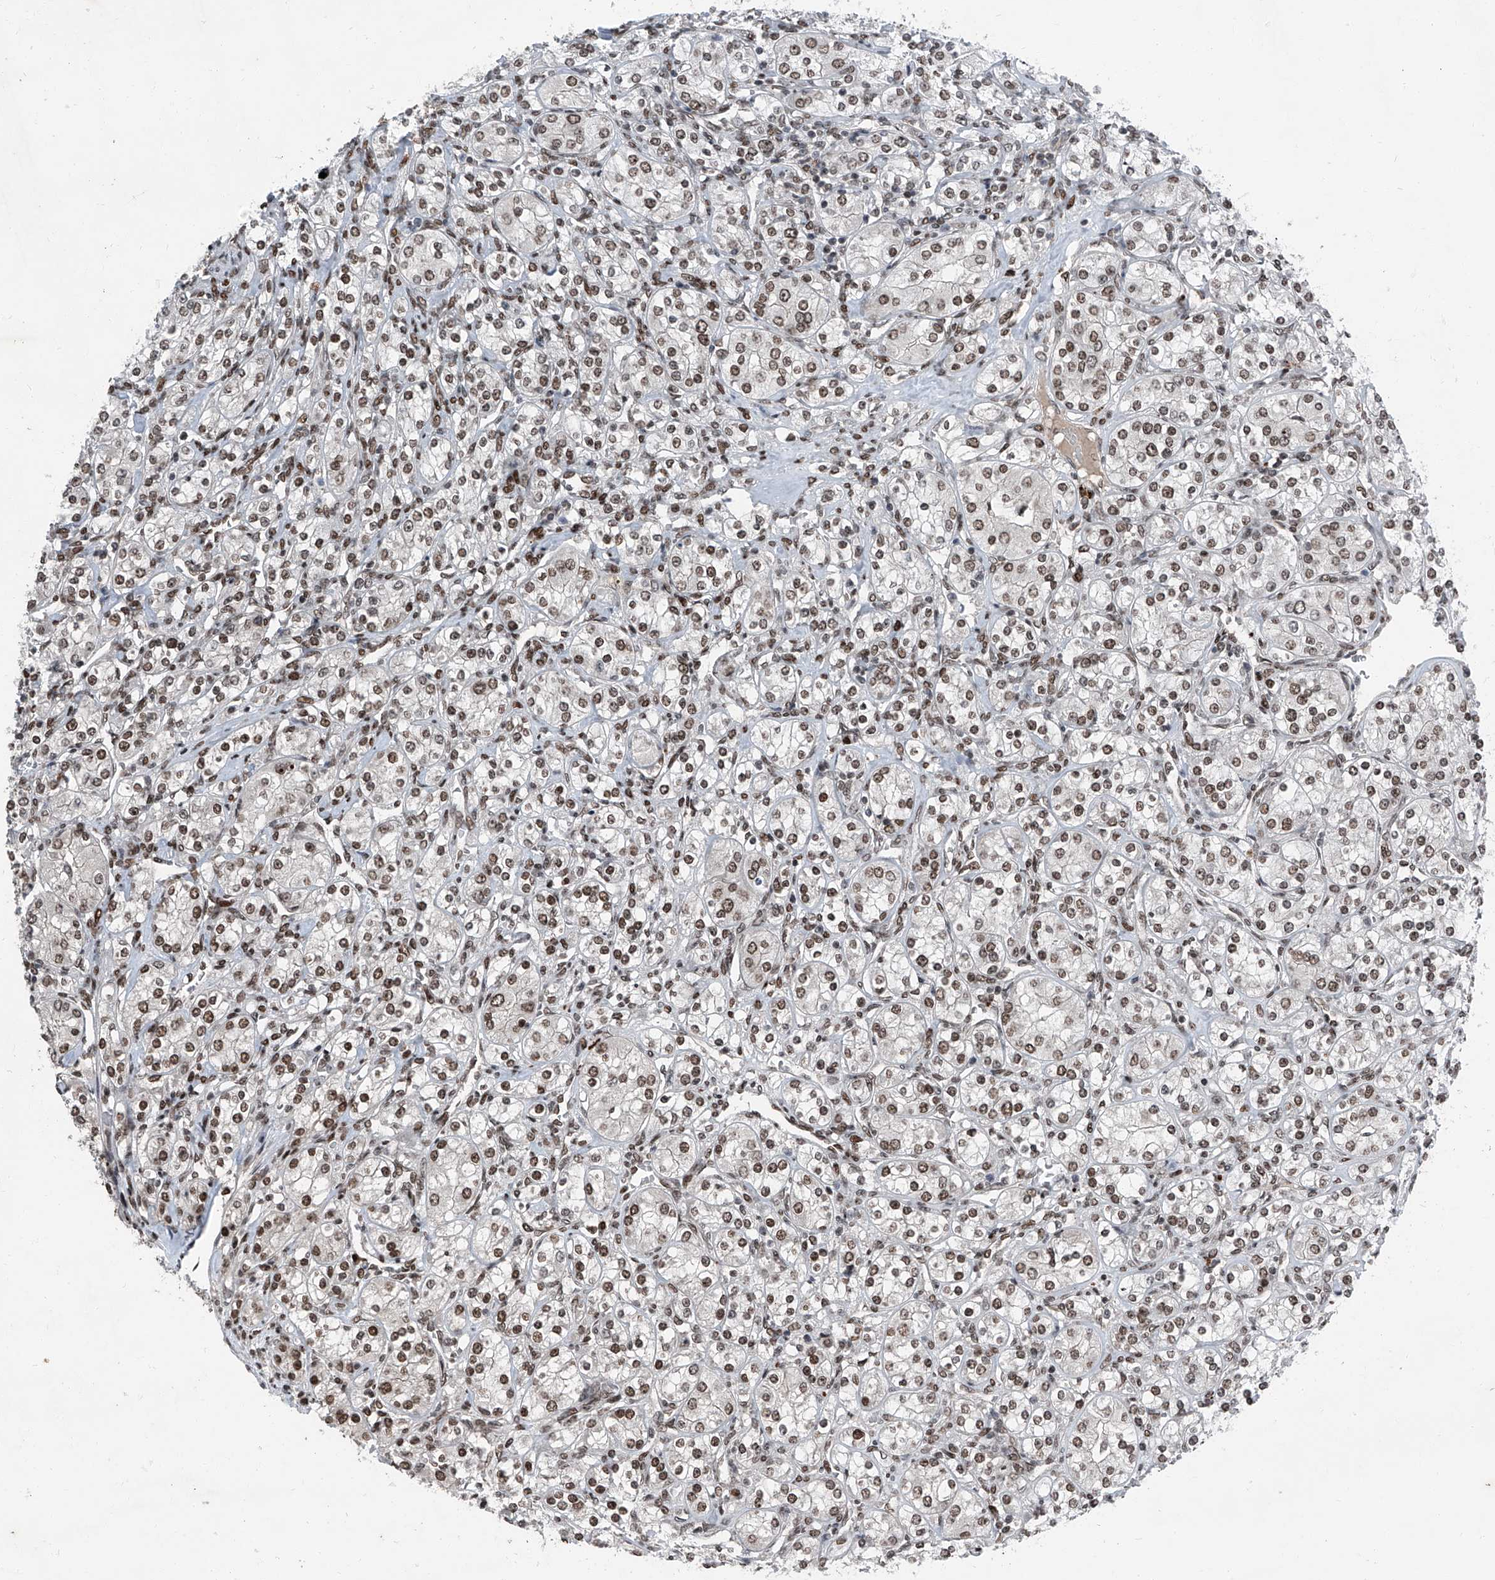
{"staining": {"intensity": "moderate", "quantity": ">75%", "location": "nuclear"}, "tissue": "renal cancer", "cell_type": "Tumor cells", "image_type": "cancer", "snomed": [{"axis": "morphology", "description": "Adenocarcinoma, NOS"}, {"axis": "topography", "description": "Kidney"}], "caption": "About >75% of tumor cells in adenocarcinoma (renal) exhibit moderate nuclear protein expression as visualized by brown immunohistochemical staining.", "gene": "BMI1", "patient": {"sex": "male", "age": 77}}